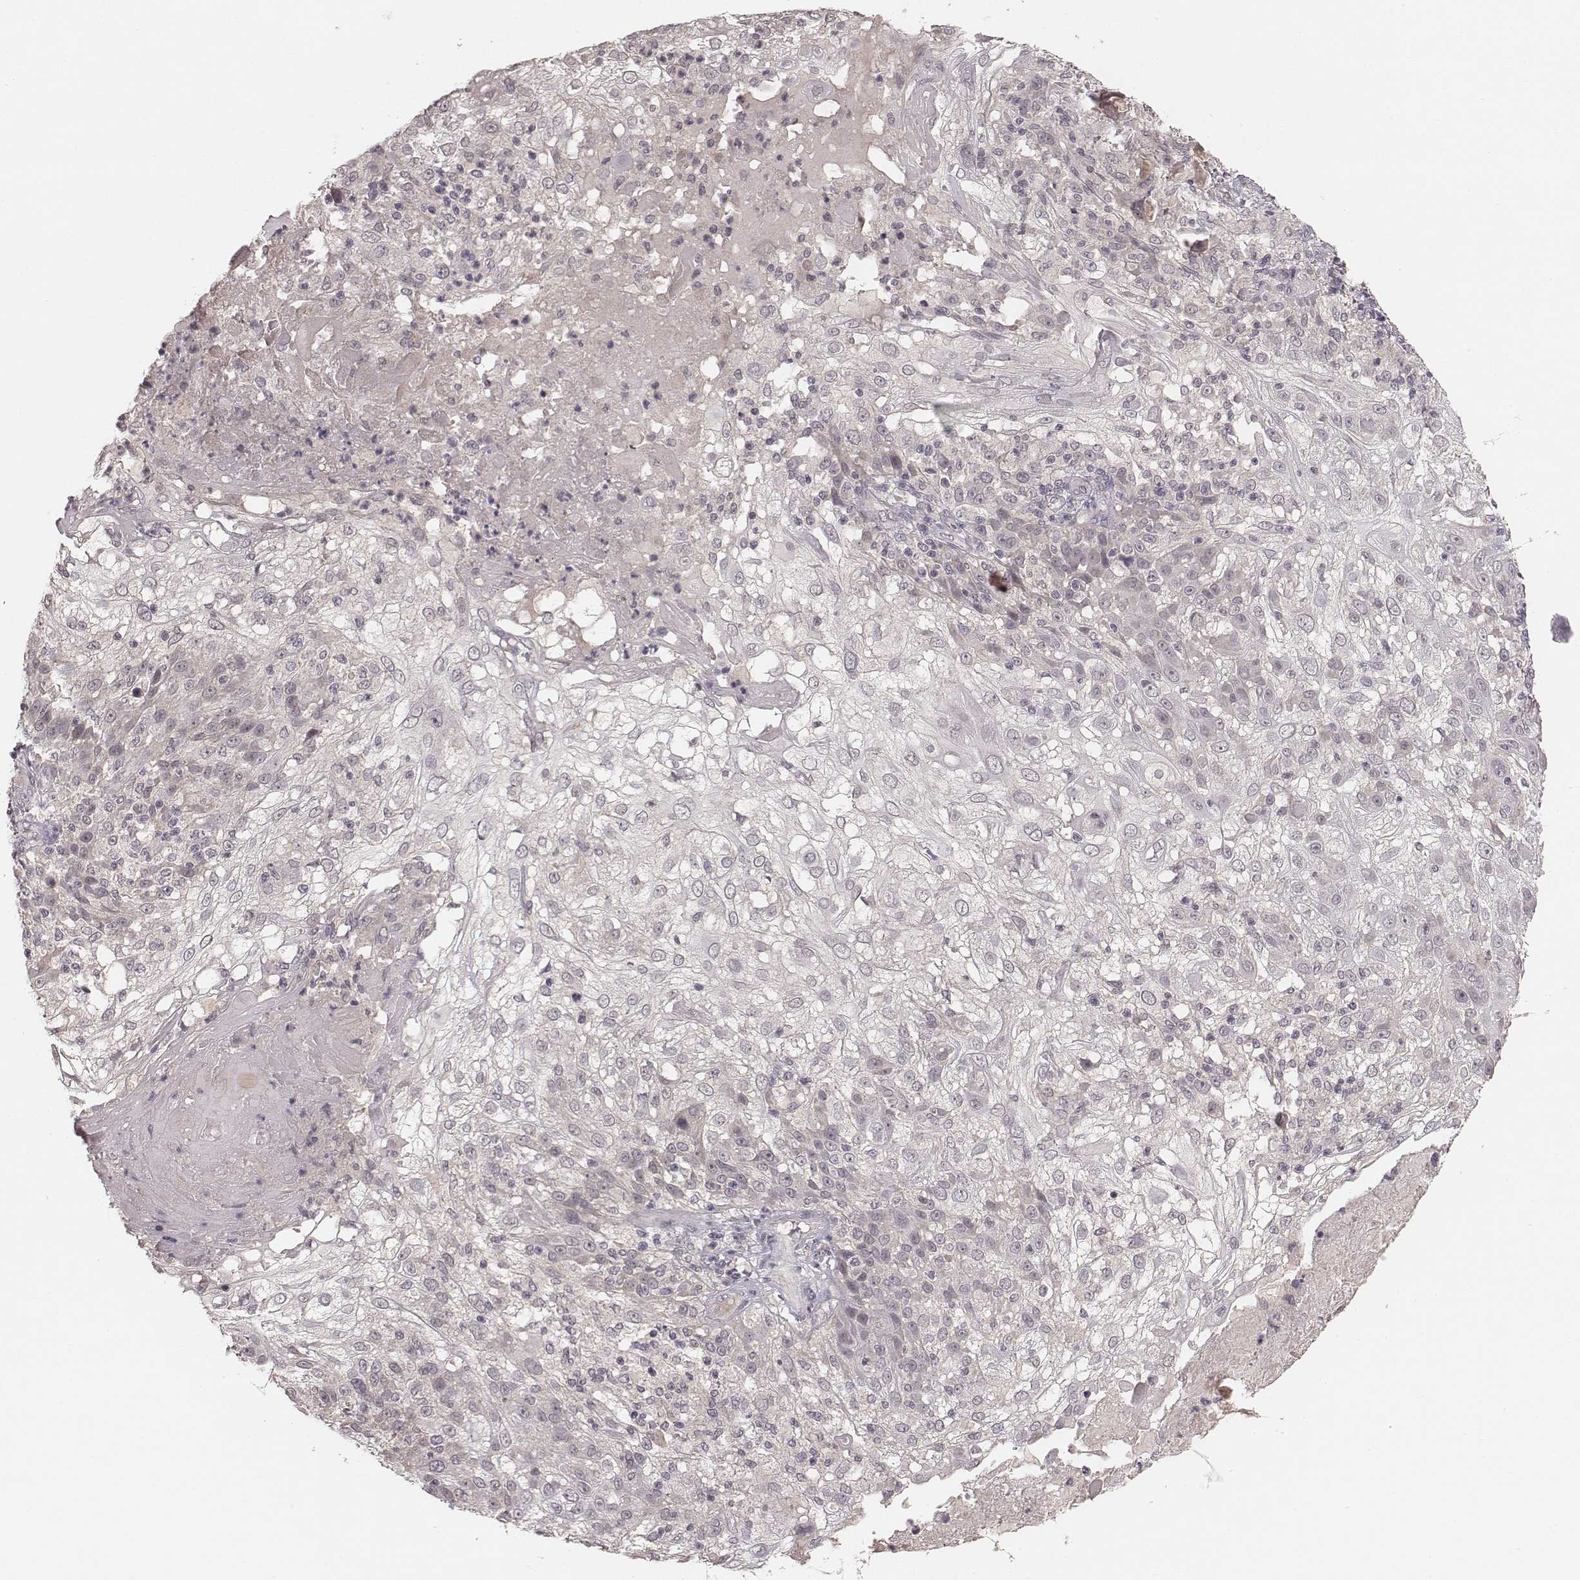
{"staining": {"intensity": "negative", "quantity": "none", "location": "none"}, "tissue": "skin cancer", "cell_type": "Tumor cells", "image_type": "cancer", "snomed": [{"axis": "morphology", "description": "Normal tissue, NOS"}, {"axis": "morphology", "description": "Squamous cell carcinoma, NOS"}, {"axis": "topography", "description": "Skin"}], "caption": "Immunohistochemistry of human skin squamous cell carcinoma exhibits no staining in tumor cells.", "gene": "LY6K", "patient": {"sex": "female", "age": 83}}